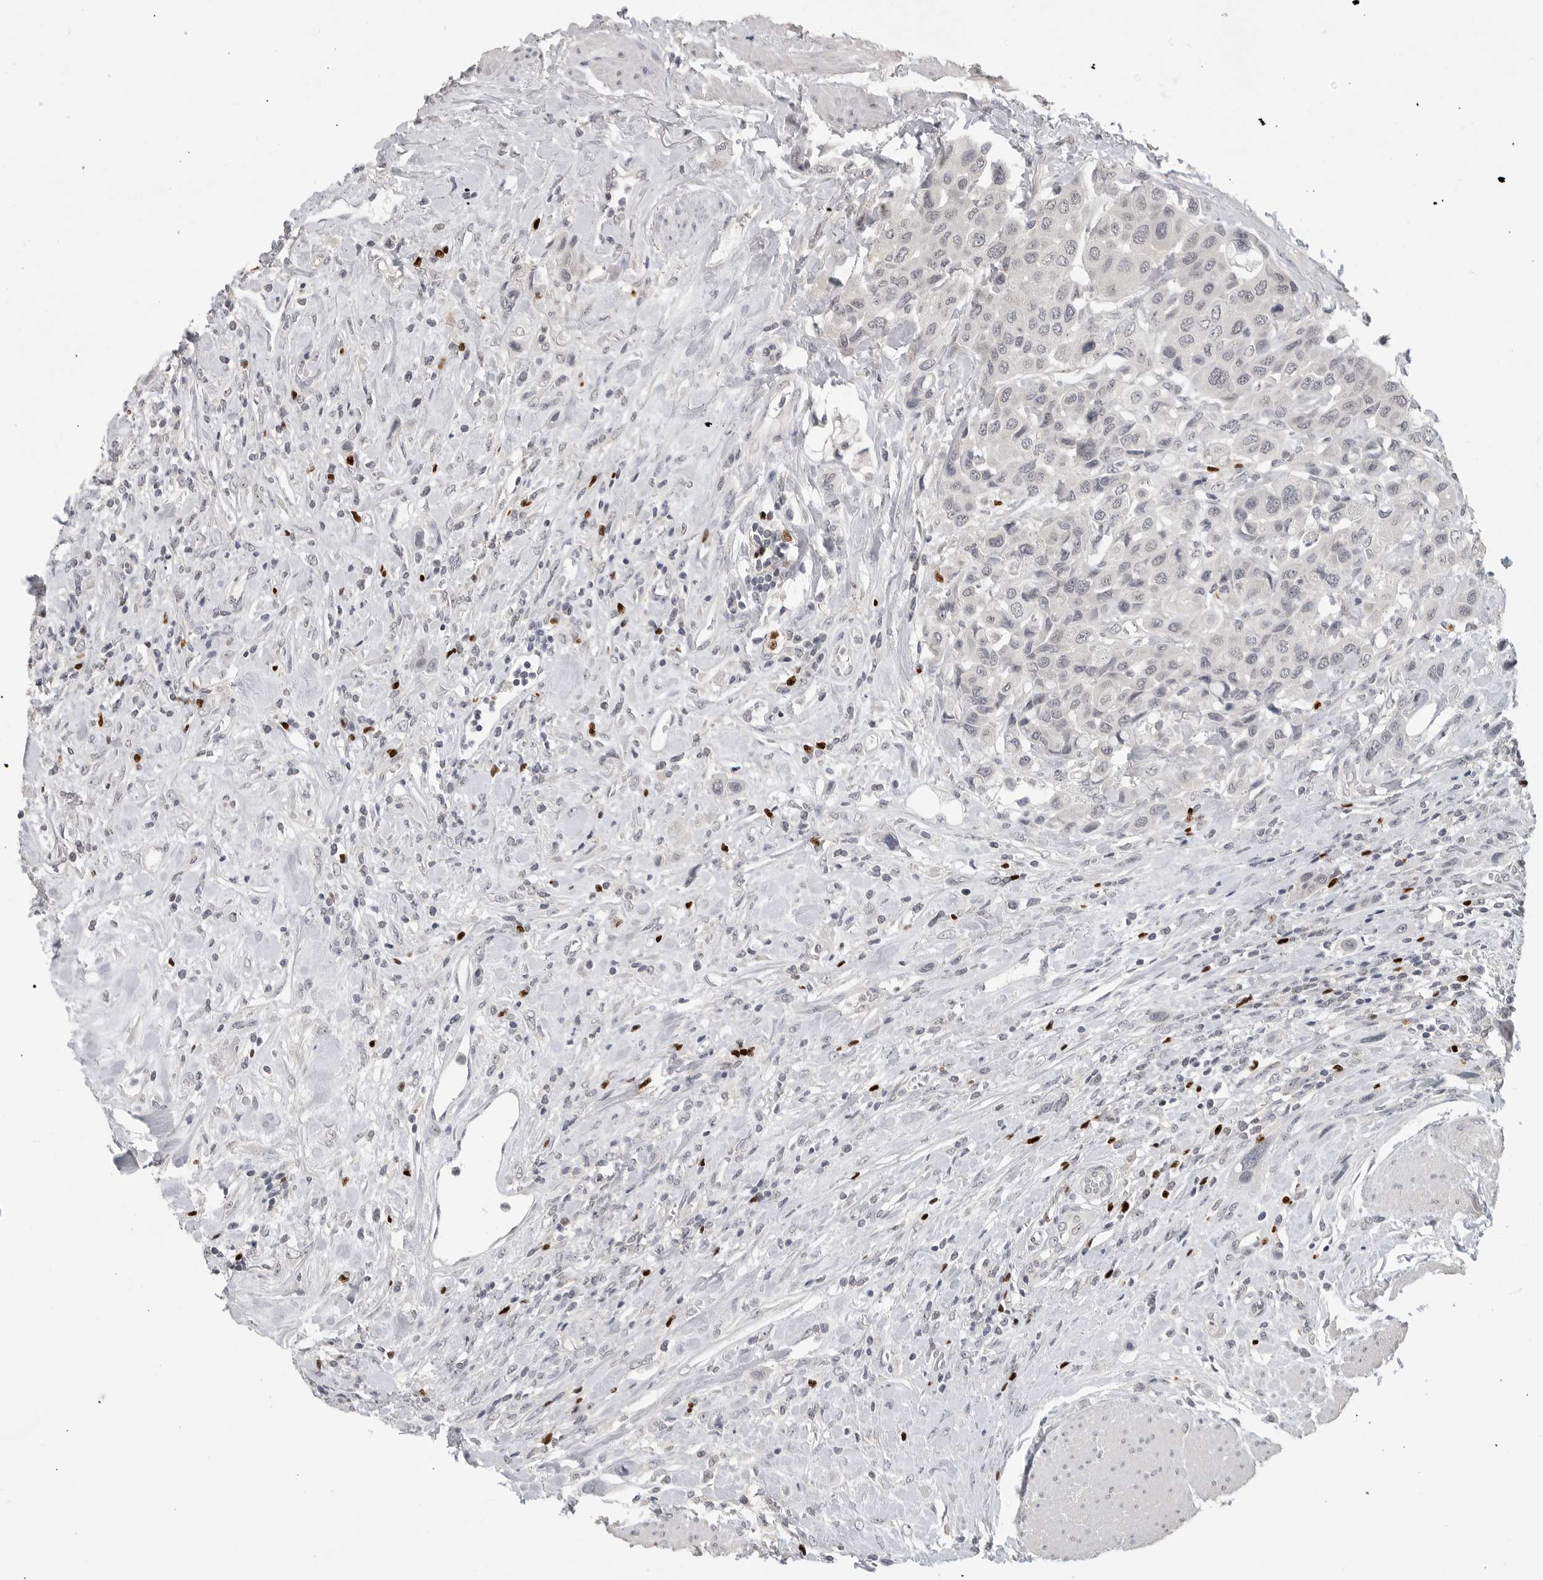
{"staining": {"intensity": "negative", "quantity": "none", "location": "none"}, "tissue": "urothelial cancer", "cell_type": "Tumor cells", "image_type": "cancer", "snomed": [{"axis": "morphology", "description": "Urothelial carcinoma, High grade"}, {"axis": "topography", "description": "Urinary bladder"}], "caption": "IHC photomicrograph of human urothelial cancer stained for a protein (brown), which displays no expression in tumor cells.", "gene": "FOXP3", "patient": {"sex": "male", "age": 50}}